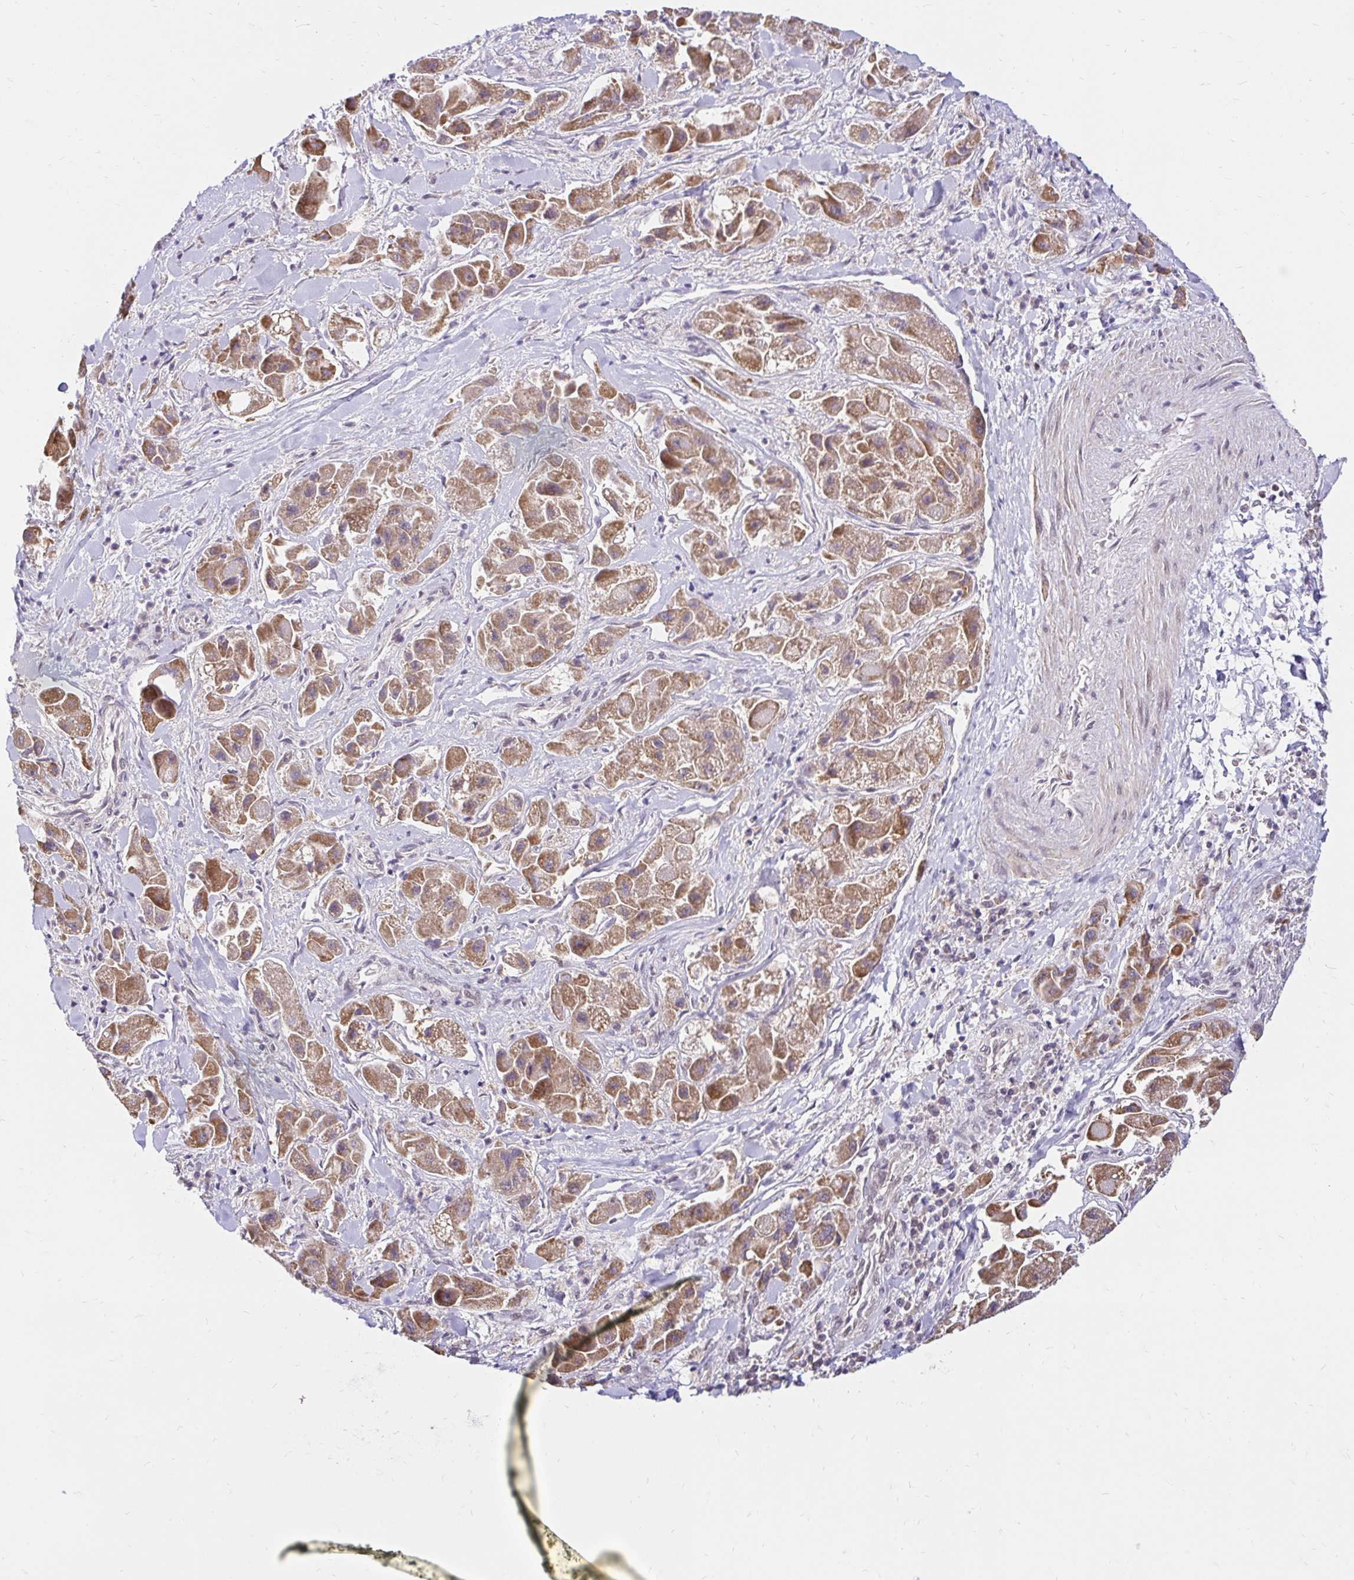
{"staining": {"intensity": "moderate", "quantity": ">75%", "location": "cytoplasmic/membranous"}, "tissue": "liver cancer", "cell_type": "Tumor cells", "image_type": "cancer", "snomed": [{"axis": "morphology", "description": "Carcinoma, Hepatocellular, NOS"}, {"axis": "topography", "description": "Liver"}], "caption": "Brown immunohistochemical staining in human liver cancer reveals moderate cytoplasmic/membranous expression in about >75% of tumor cells.", "gene": "TIMM50", "patient": {"sex": "male", "age": 24}}